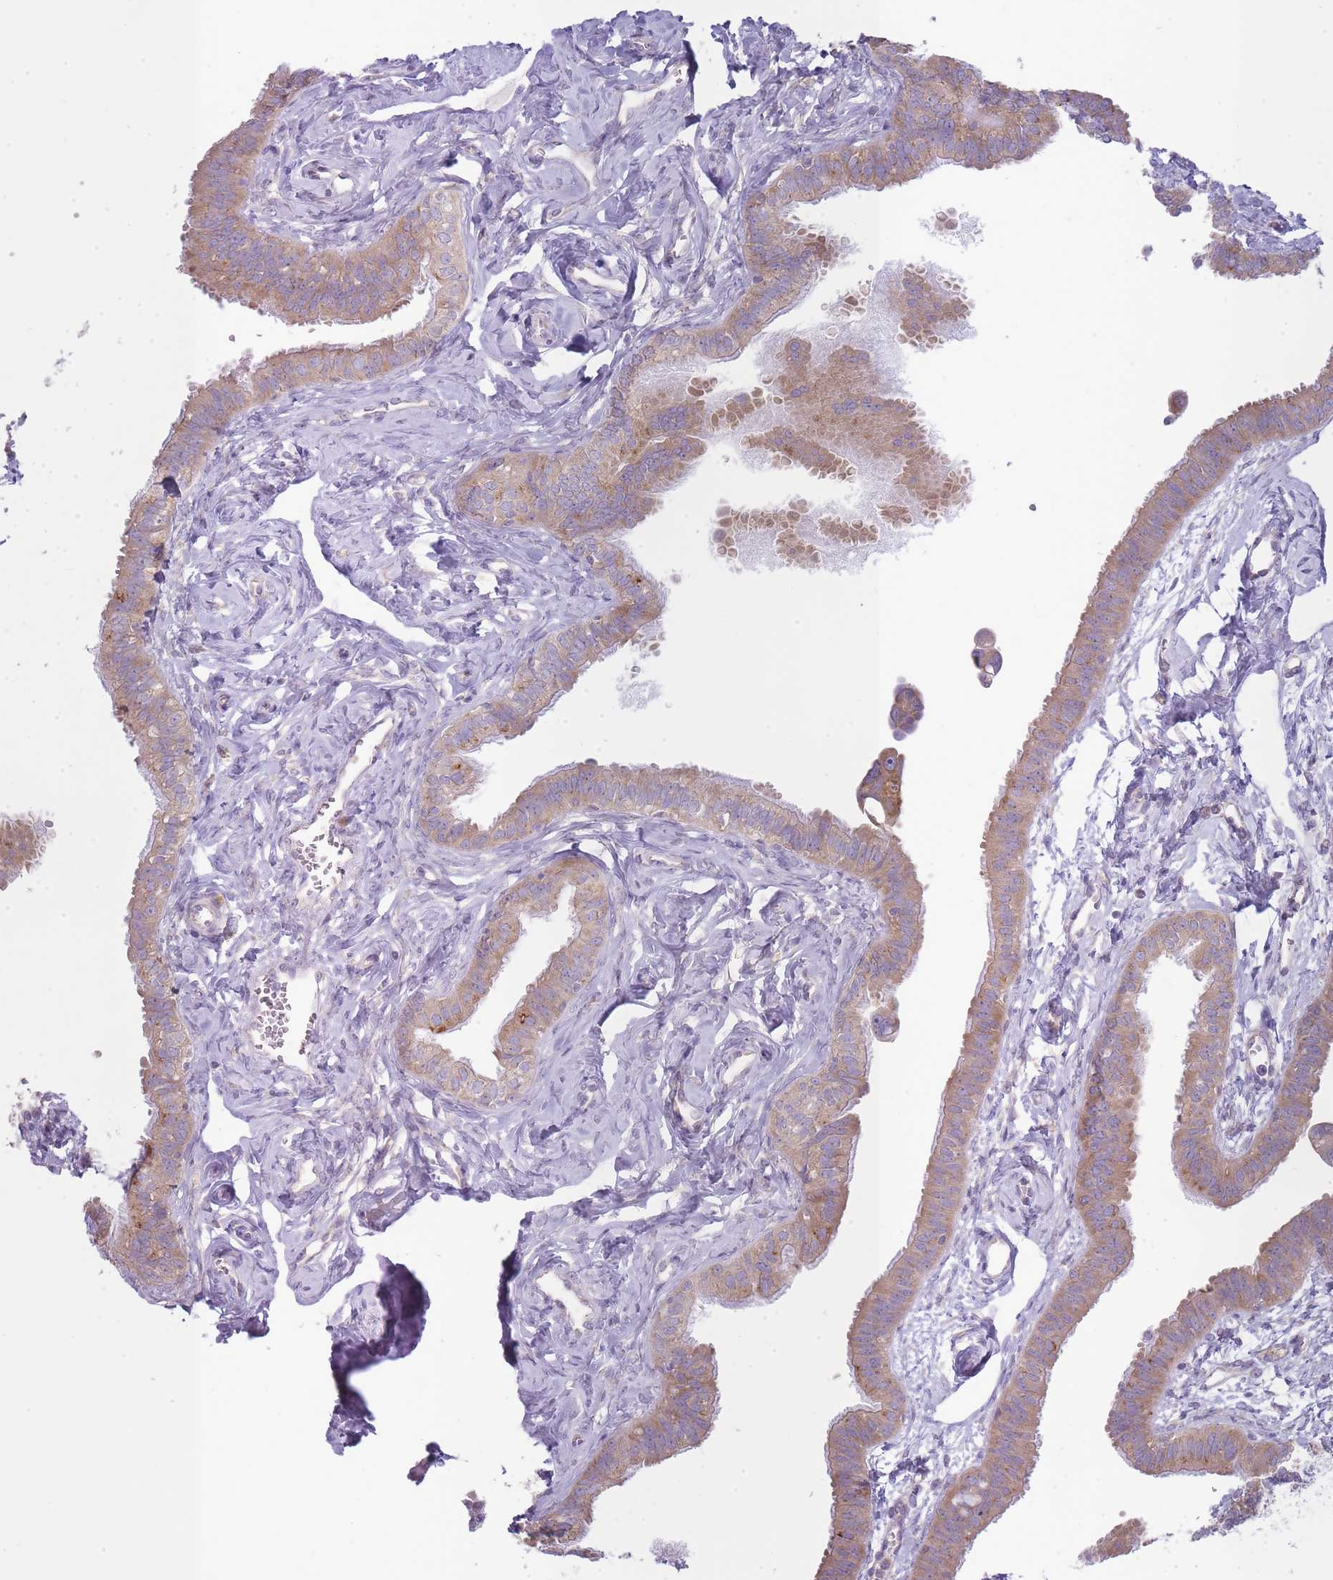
{"staining": {"intensity": "moderate", "quantity": ">75%", "location": "cytoplasmic/membranous"}, "tissue": "fallopian tube", "cell_type": "Glandular cells", "image_type": "normal", "snomed": [{"axis": "morphology", "description": "Normal tissue, NOS"}, {"axis": "morphology", "description": "Carcinoma, NOS"}, {"axis": "topography", "description": "Fallopian tube"}, {"axis": "topography", "description": "Ovary"}], "caption": "Glandular cells display medium levels of moderate cytoplasmic/membranous staining in approximately >75% of cells in benign human fallopian tube.", "gene": "OR5L1", "patient": {"sex": "female", "age": 59}}